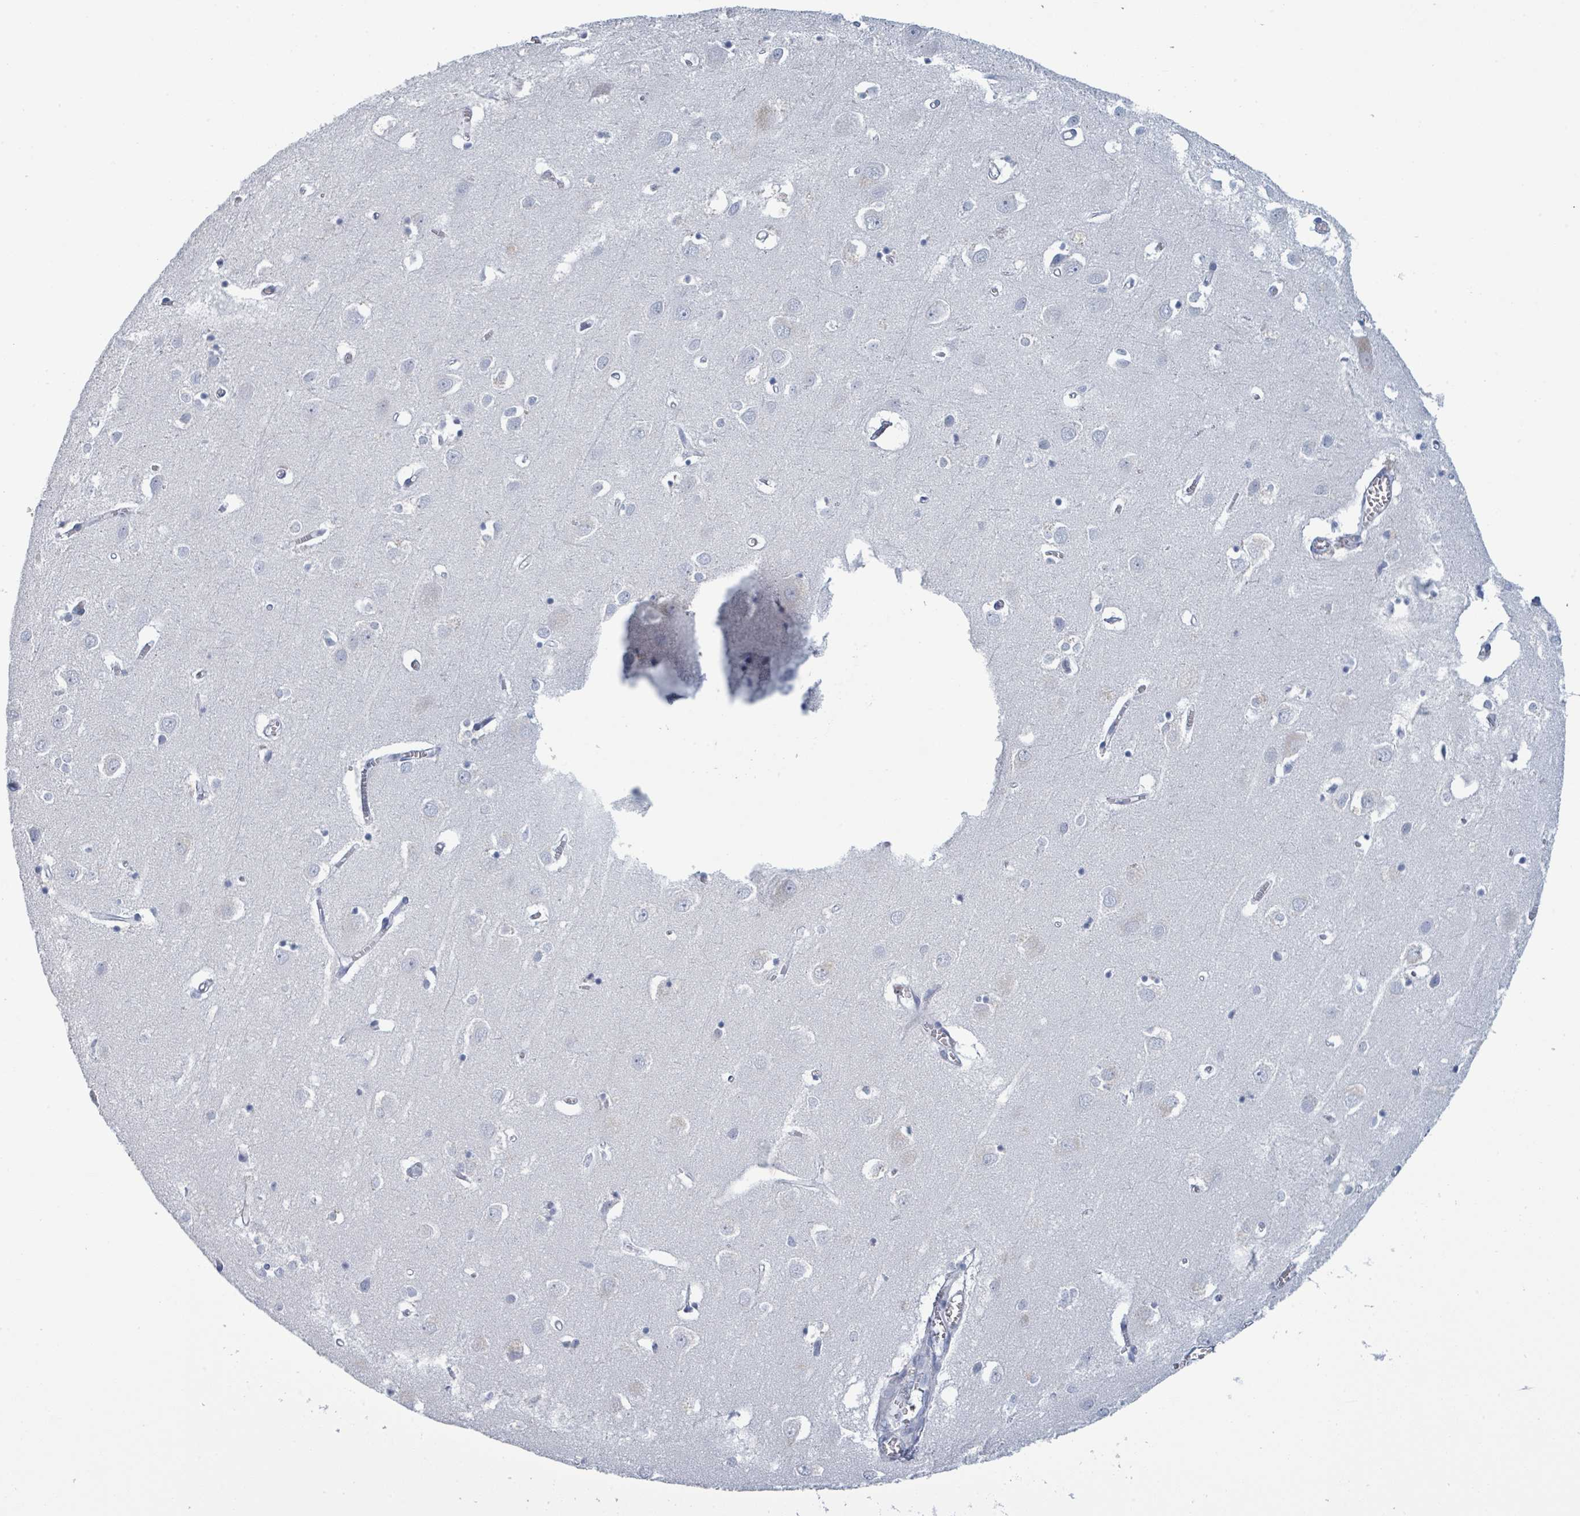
{"staining": {"intensity": "negative", "quantity": "none", "location": "none"}, "tissue": "cerebral cortex", "cell_type": "Endothelial cells", "image_type": "normal", "snomed": [{"axis": "morphology", "description": "Normal tissue, NOS"}, {"axis": "topography", "description": "Cerebral cortex"}], "caption": "A photomicrograph of cerebral cortex stained for a protein reveals no brown staining in endothelial cells.", "gene": "VPS13D", "patient": {"sex": "male", "age": 70}}